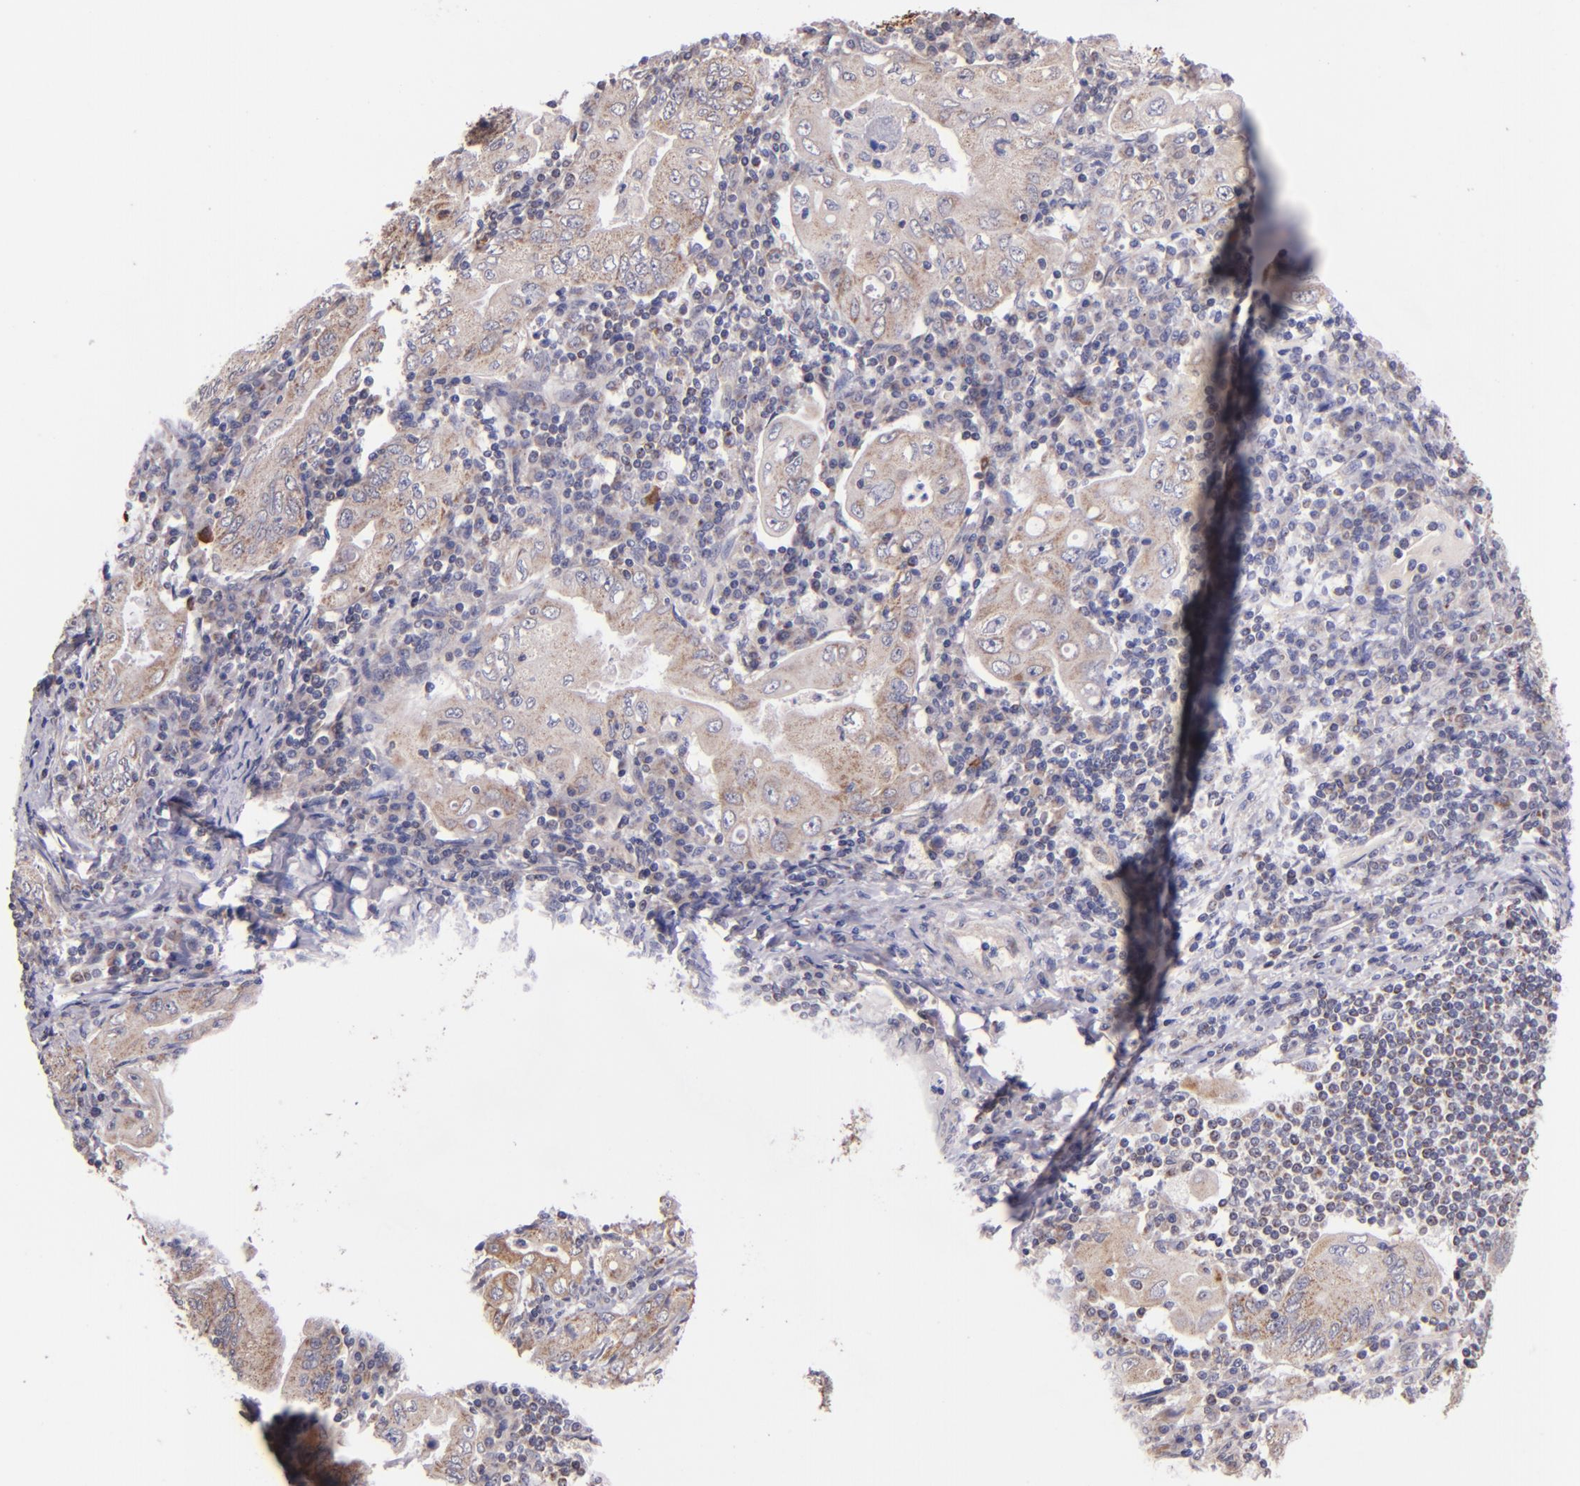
{"staining": {"intensity": "moderate", "quantity": ">75%", "location": "cytoplasmic/membranous"}, "tissue": "stomach cancer", "cell_type": "Tumor cells", "image_type": "cancer", "snomed": [{"axis": "morphology", "description": "Normal tissue, NOS"}, {"axis": "morphology", "description": "Adenocarcinoma, NOS"}, {"axis": "topography", "description": "Esophagus"}, {"axis": "topography", "description": "Stomach, upper"}, {"axis": "topography", "description": "Peripheral nerve tissue"}], "caption": "A brown stain shows moderate cytoplasmic/membranous staining of a protein in human stomach adenocarcinoma tumor cells.", "gene": "SHC1", "patient": {"sex": "male", "age": 62}}